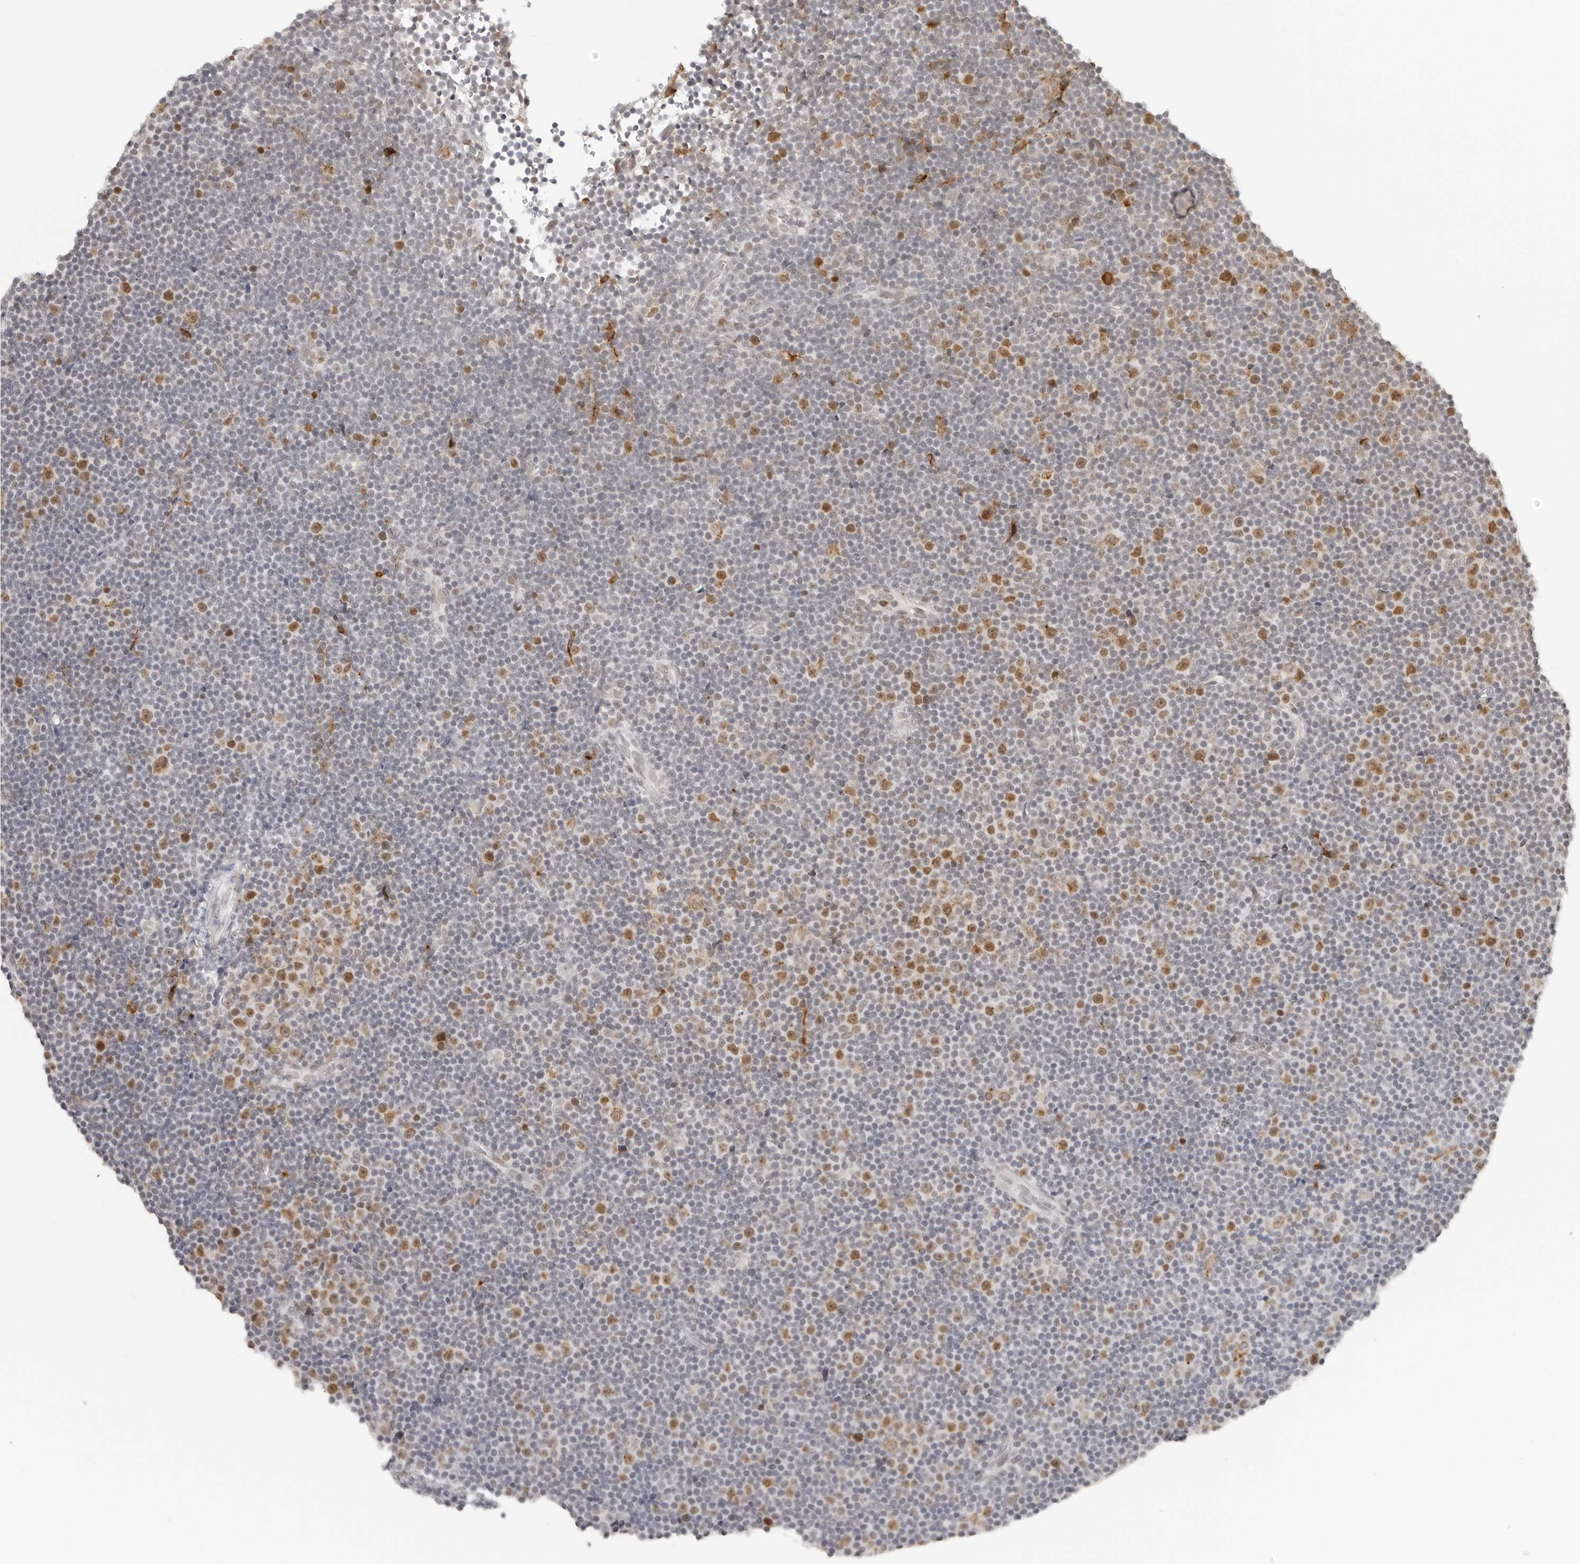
{"staining": {"intensity": "moderate", "quantity": ">75%", "location": "nuclear"}, "tissue": "lymphoma", "cell_type": "Tumor cells", "image_type": "cancer", "snomed": [{"axis": "morphology", "description": "Malignant lymphoma, non-Hodgkin's type, Low grade"}, {"axis": "topography", "description": "Lymph node"}], "caption": "An IHC photomicrograph of tumor tissue is shown. Protein staining in brown labels moderate nuclear positivity in lymphoma within tumor cells.", "gene": "MSH6", "patient": {"sex": "female", "age": 67}}